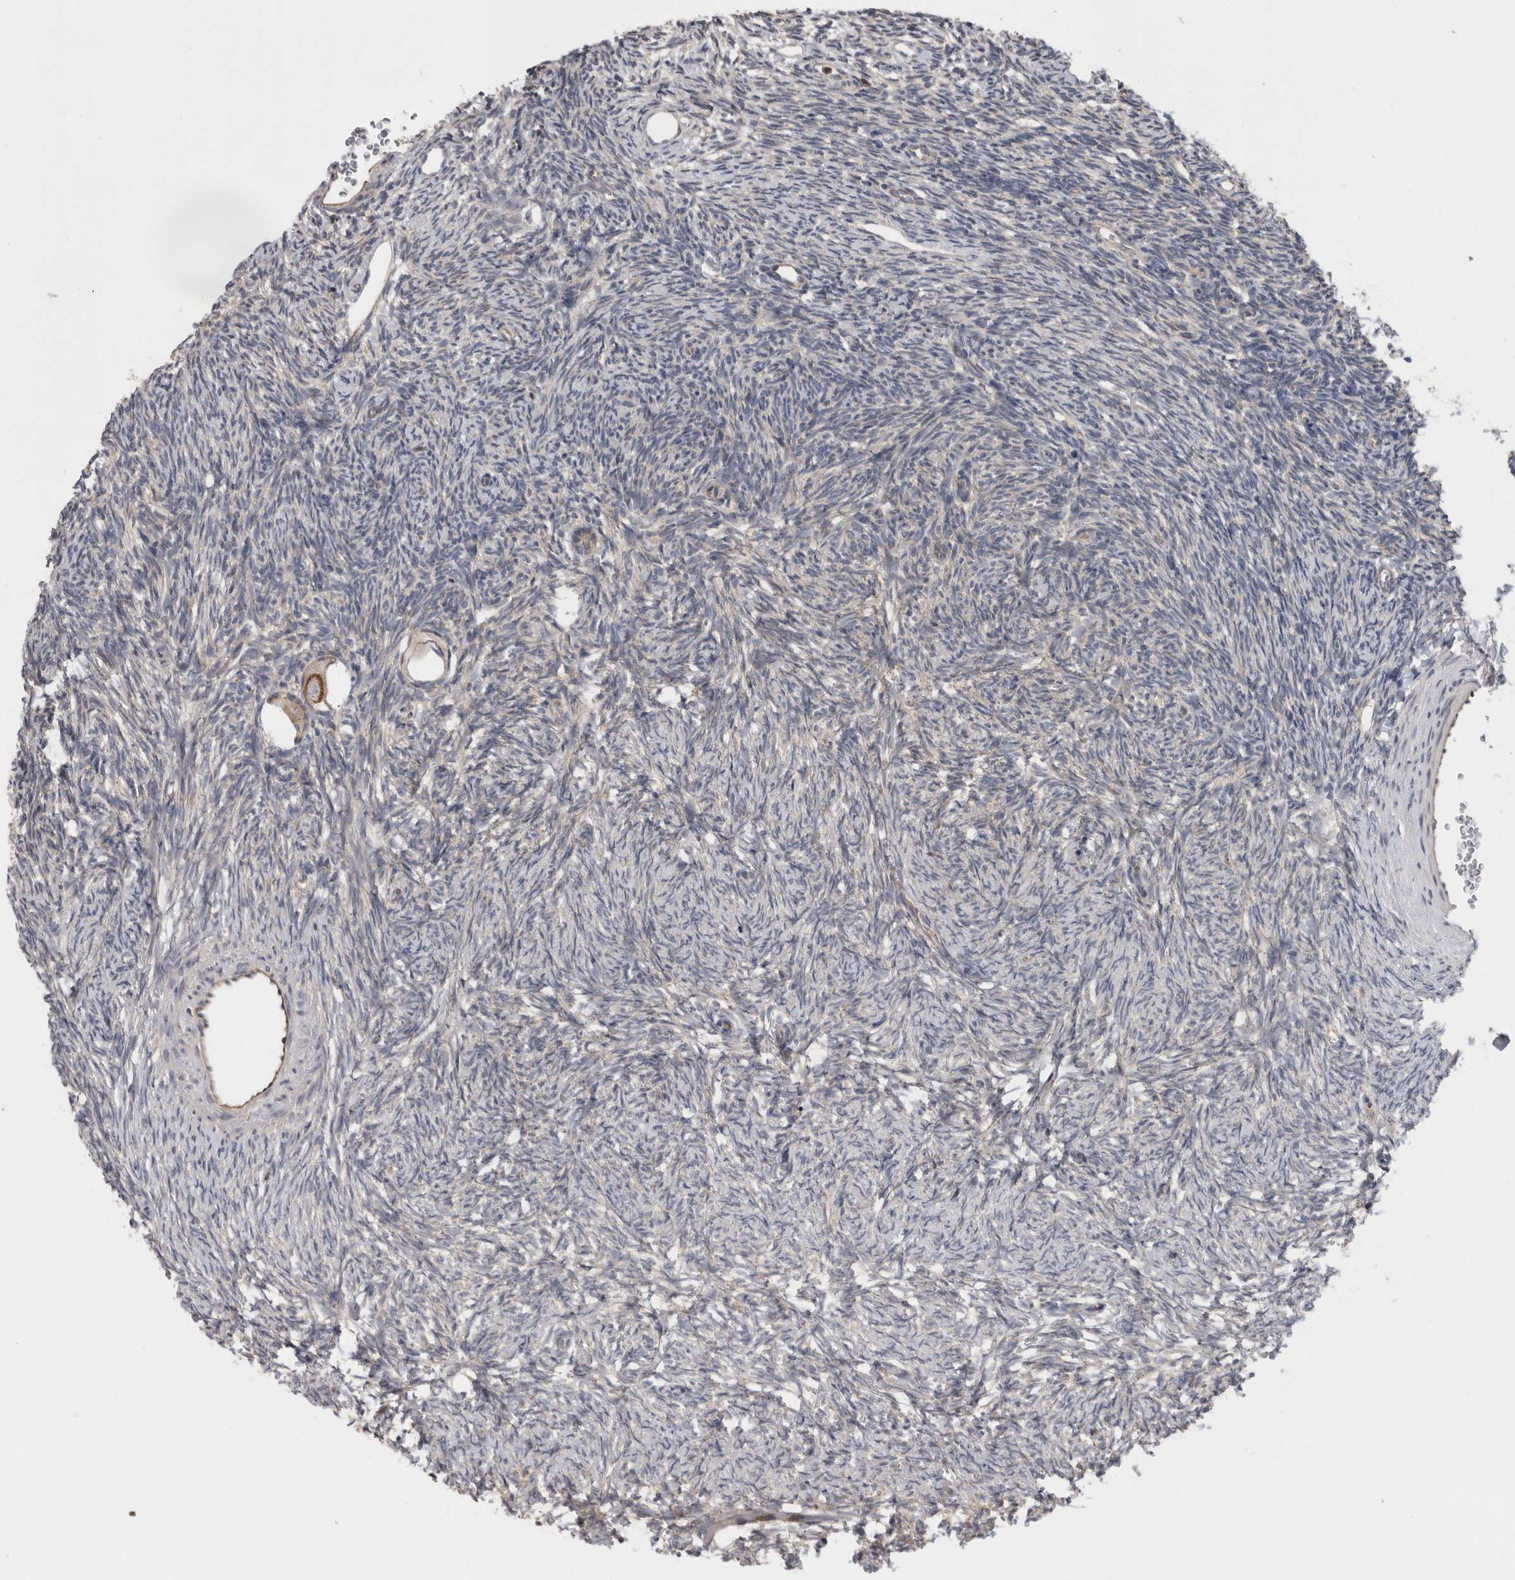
{"staining": {"intensity": "moderate", "quantity": ">75%", "location": "cytoplasmic/membranous"}, "tissue": "ovary", "cell_type": "Follicle cells", "image_type": "normal", "snomed": [{"axis": "morphology", "description": "Normal tissue, NOS"}, {"axis": "topography", "description": "Ovary"}], "caption": "Follicle cells exhibit moderate cytoplasmic/membranous expression in about >75% of cells in normal ovary.", "gene": "GRIK2", "patient": {"sex": "female", "age": 34}}